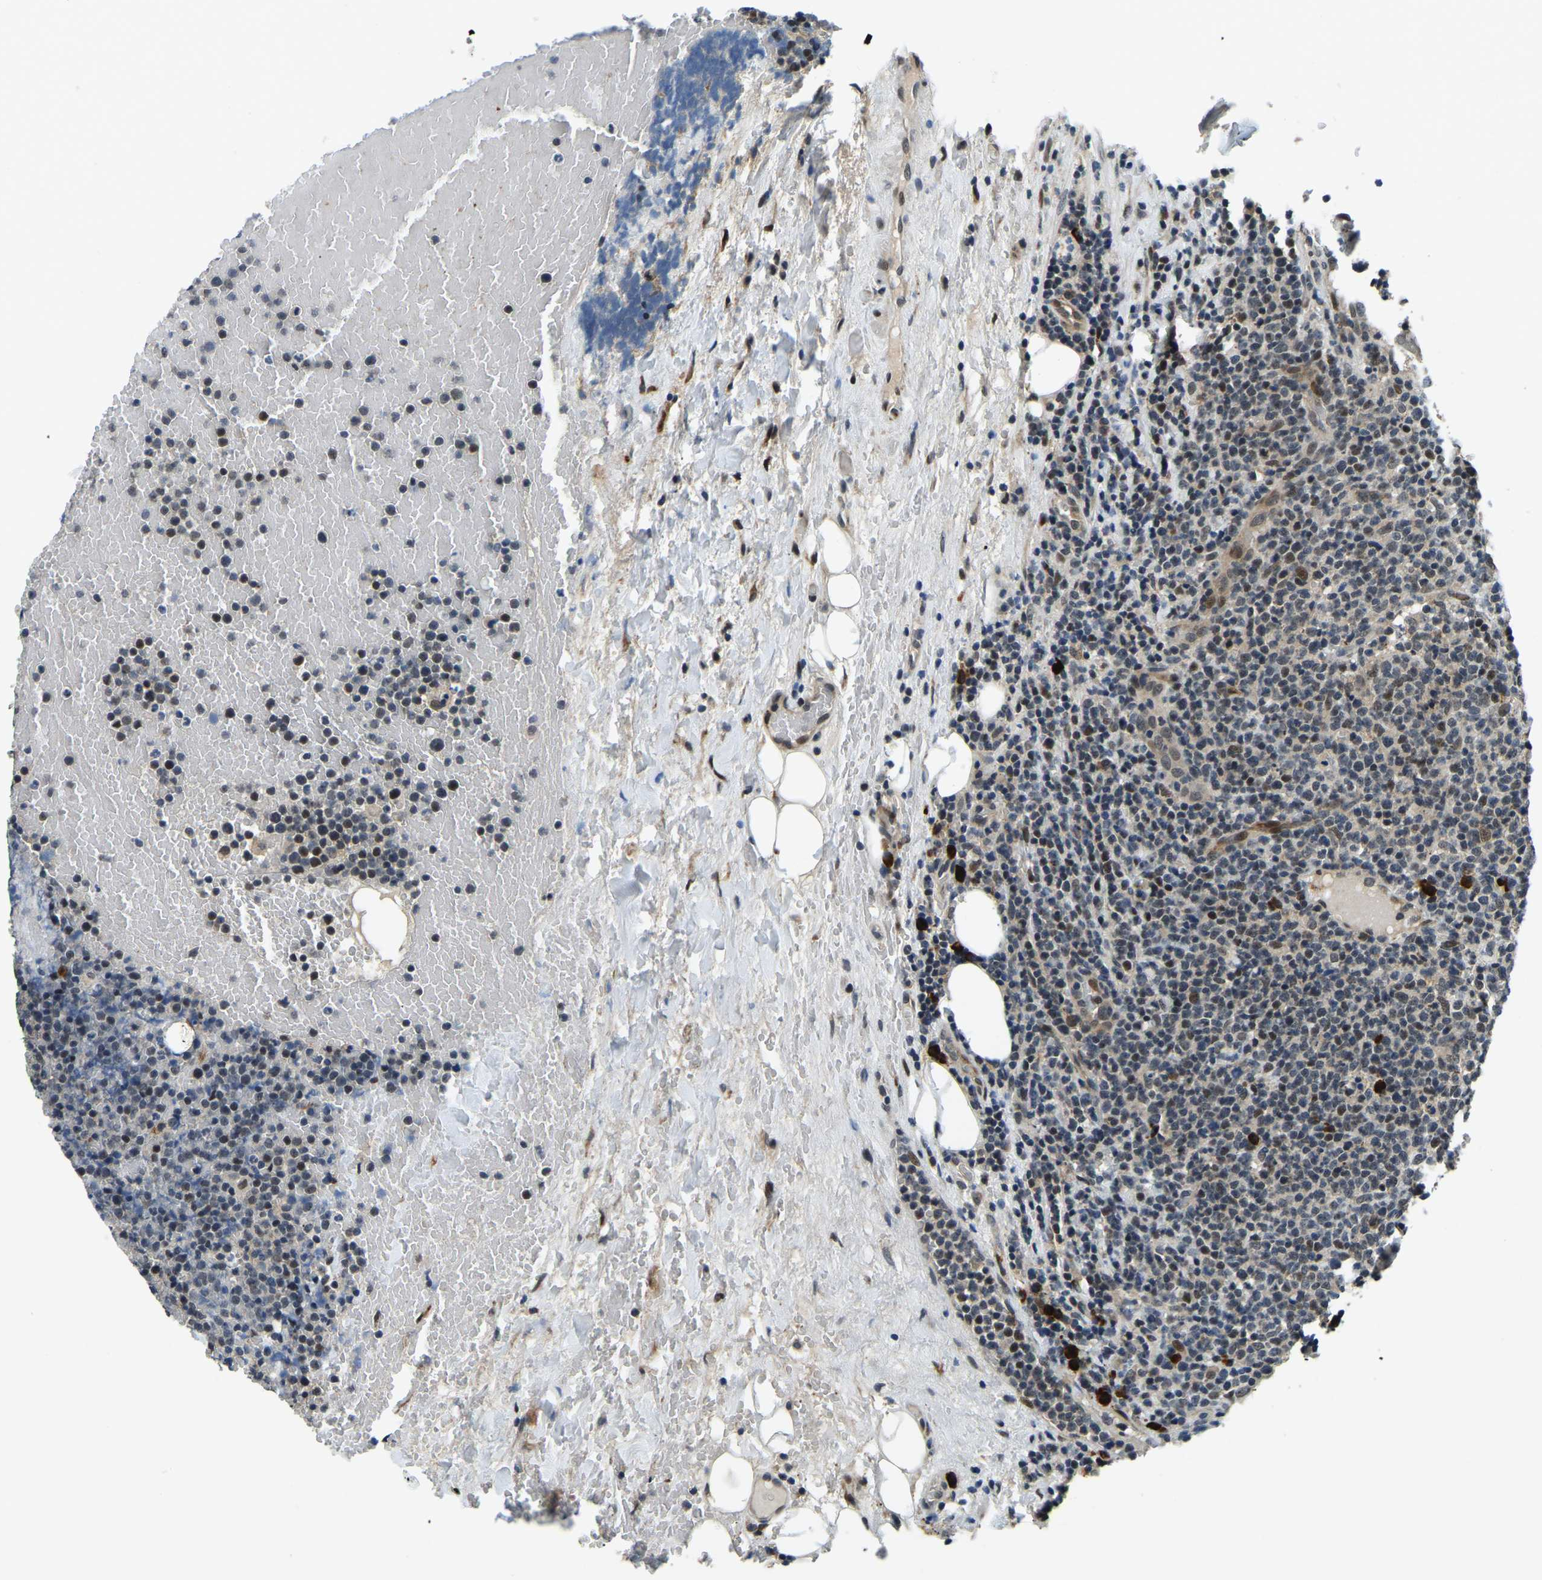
{"staining": {"intensity": "moderate", "quantity": "25%-75%", "location": "nuclear"}, "tissue": "lymphoma", "cell_type": "Tumor cells", "image_type": "cancer", "snomed": [{"axis": "morphology", "description": "Malignant lymphoma, non-Hodgkin's type, High grade"}, {"axis": "topography", "description": "Lymph node"}], "caption": "Immunohistochemical staining of human lymphoma reveals medium levels of moderate nuclear expression in about 25%-75% of tumor cells.", "gene": "ING2", "patient": {"sex": "male", "age": 61}}